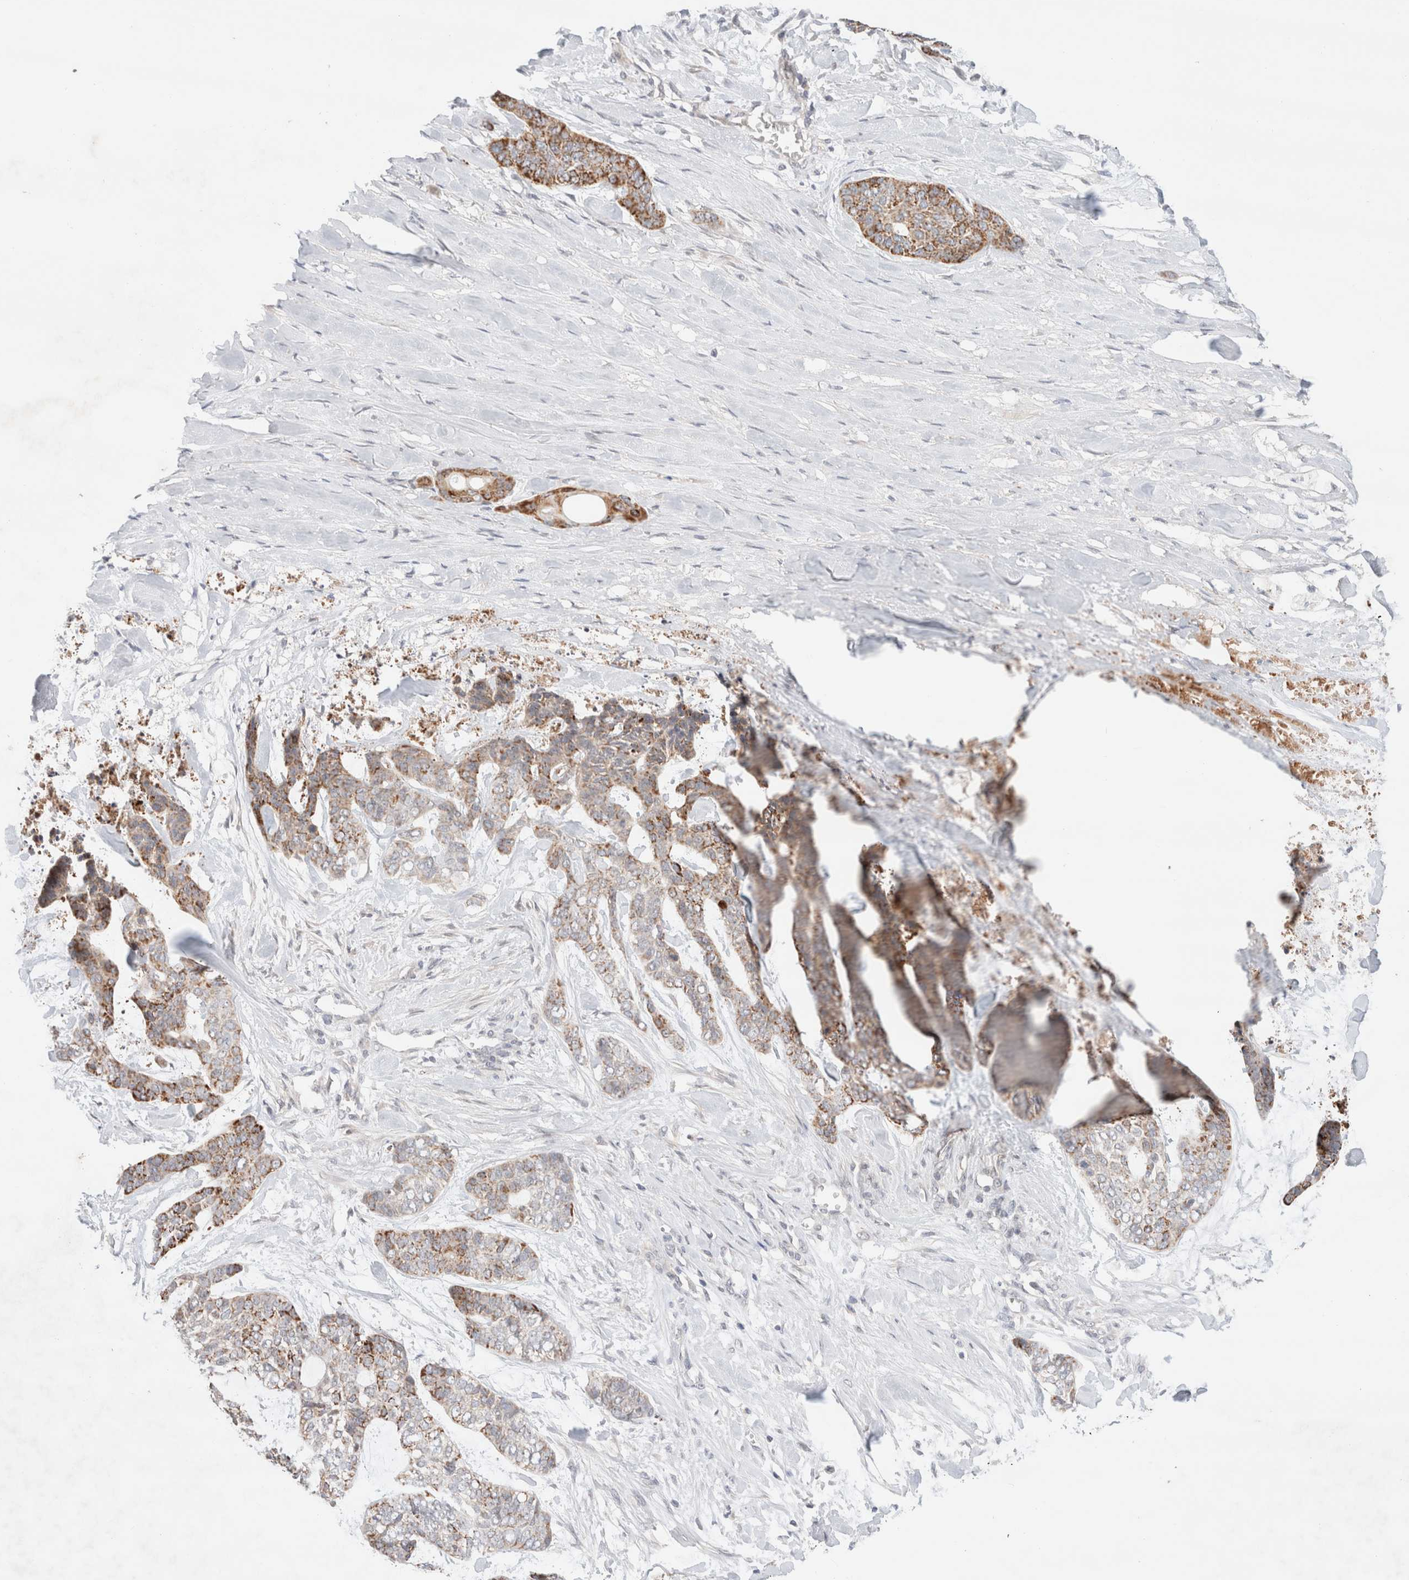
{"staining": {"intensity": "moderate", "quantity": ">75%", "location": "cytoplasmic/membranous"}, "tissue": "skin cancer", "cell_type": "Tumor cells", "image_type": "cancer", "snomed": [{"axis": "morphology", "description": "Basal cell carcinoma"}, {"axis": "topography", "description": "Skin"}], "caption": "Basal cell carcinoma (skin) stained with DAB (3,3'-diaminobenzidine) IHC exhibits medium levels of moderate cytoplasmic/membranous staining in approximately >75% of tumor cells. Nuclei are stained in blue.", "gene": "TRIM41", "patient": {"sex": "female", "age": 64}}